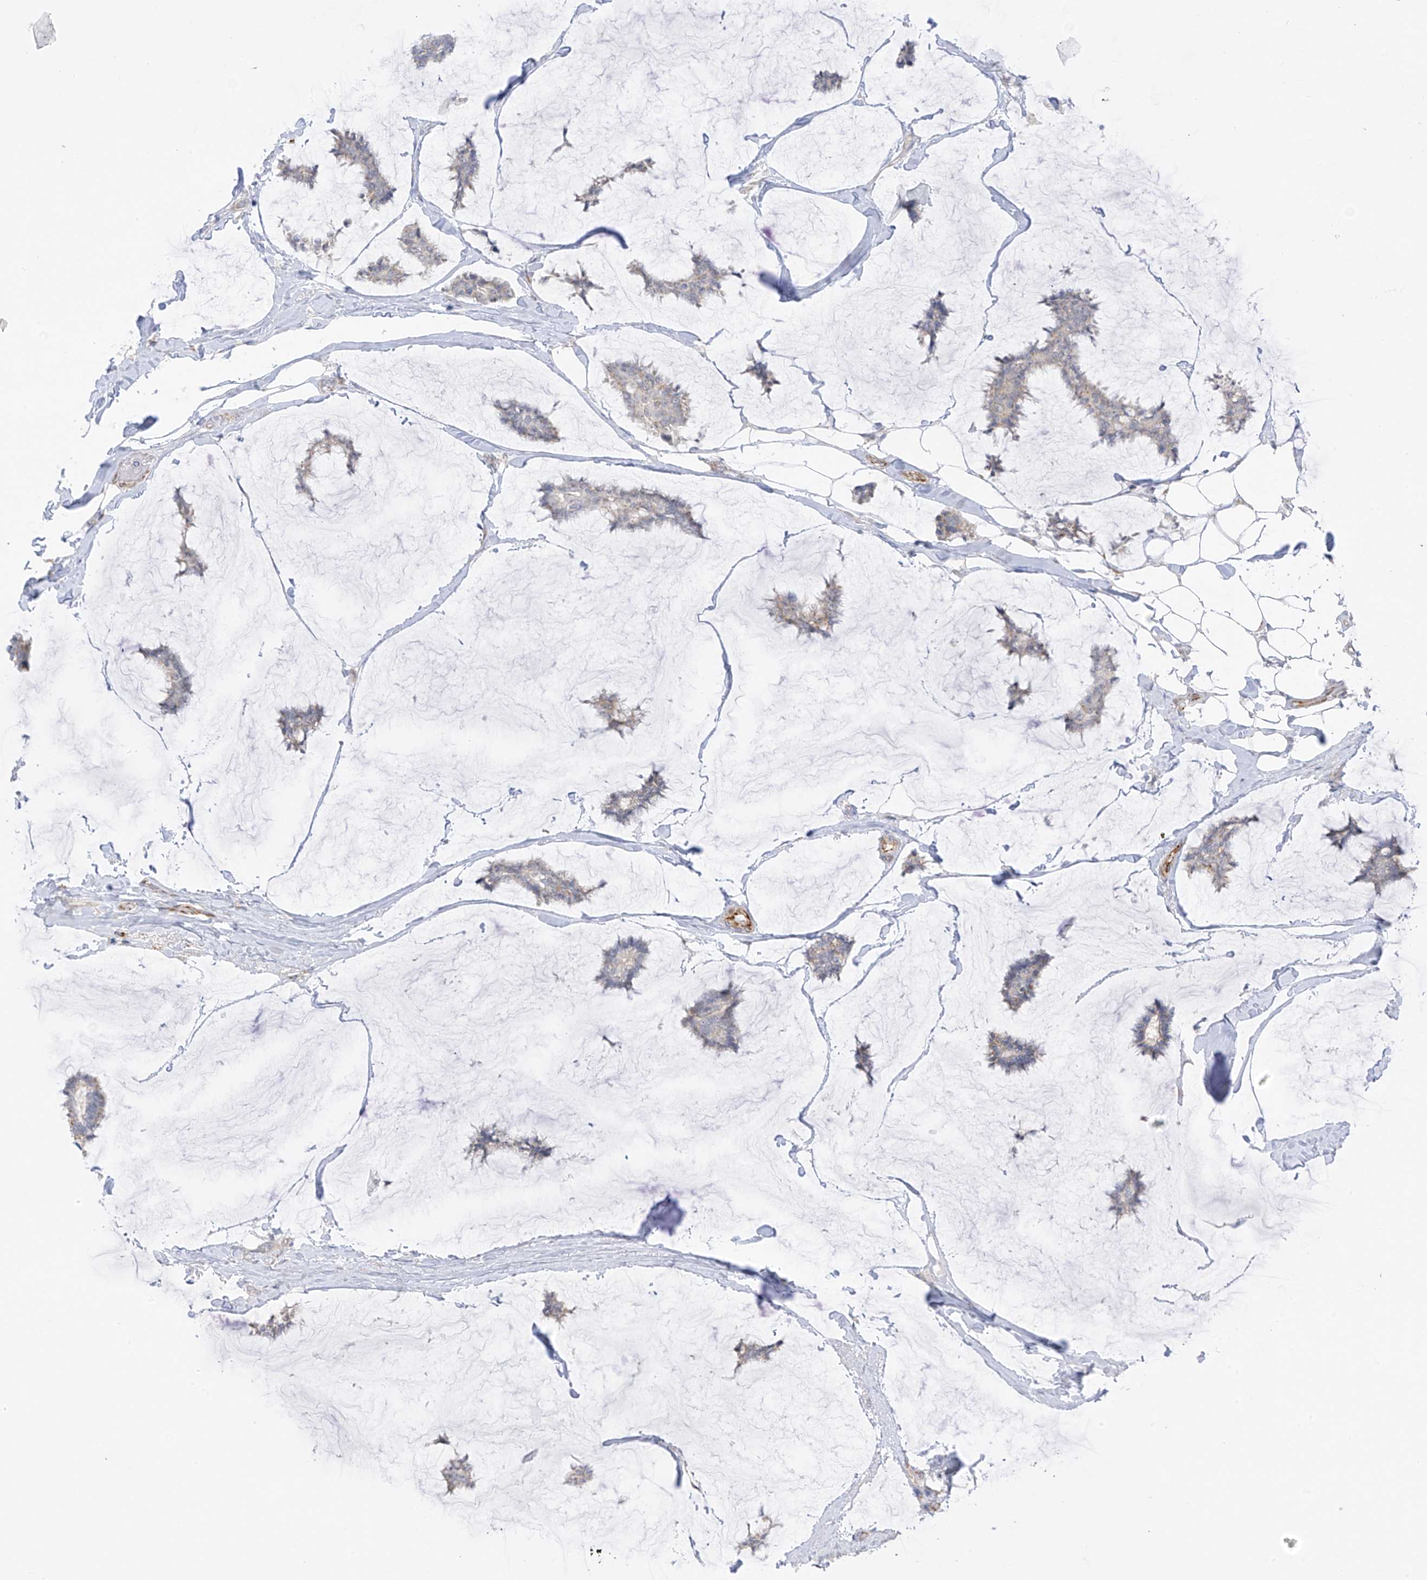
{"staining": {"intensity": "weak", "quantity": "<25%", "location": "cytoplasmic/membranous"}, "tissue": "breast cancer", "cell_type": "Tumor cells", "image_type": "cancer", "snomed": [{"axis": "morphology", "description": "Duct carcinoma"}, {"axis": "topography", "description": "Breast"}], "caption": "IHC of human breast cancer (infiltrating ductal carcinoma) displays no expression in tumor cells. Brightfield microscopy of immunohistochemistry stained with DAB (brown) and hematoxylin (blue), captured at high magnification.", "gene": "HS6ST2", "patient": {"sex": "female", "age": 93}}